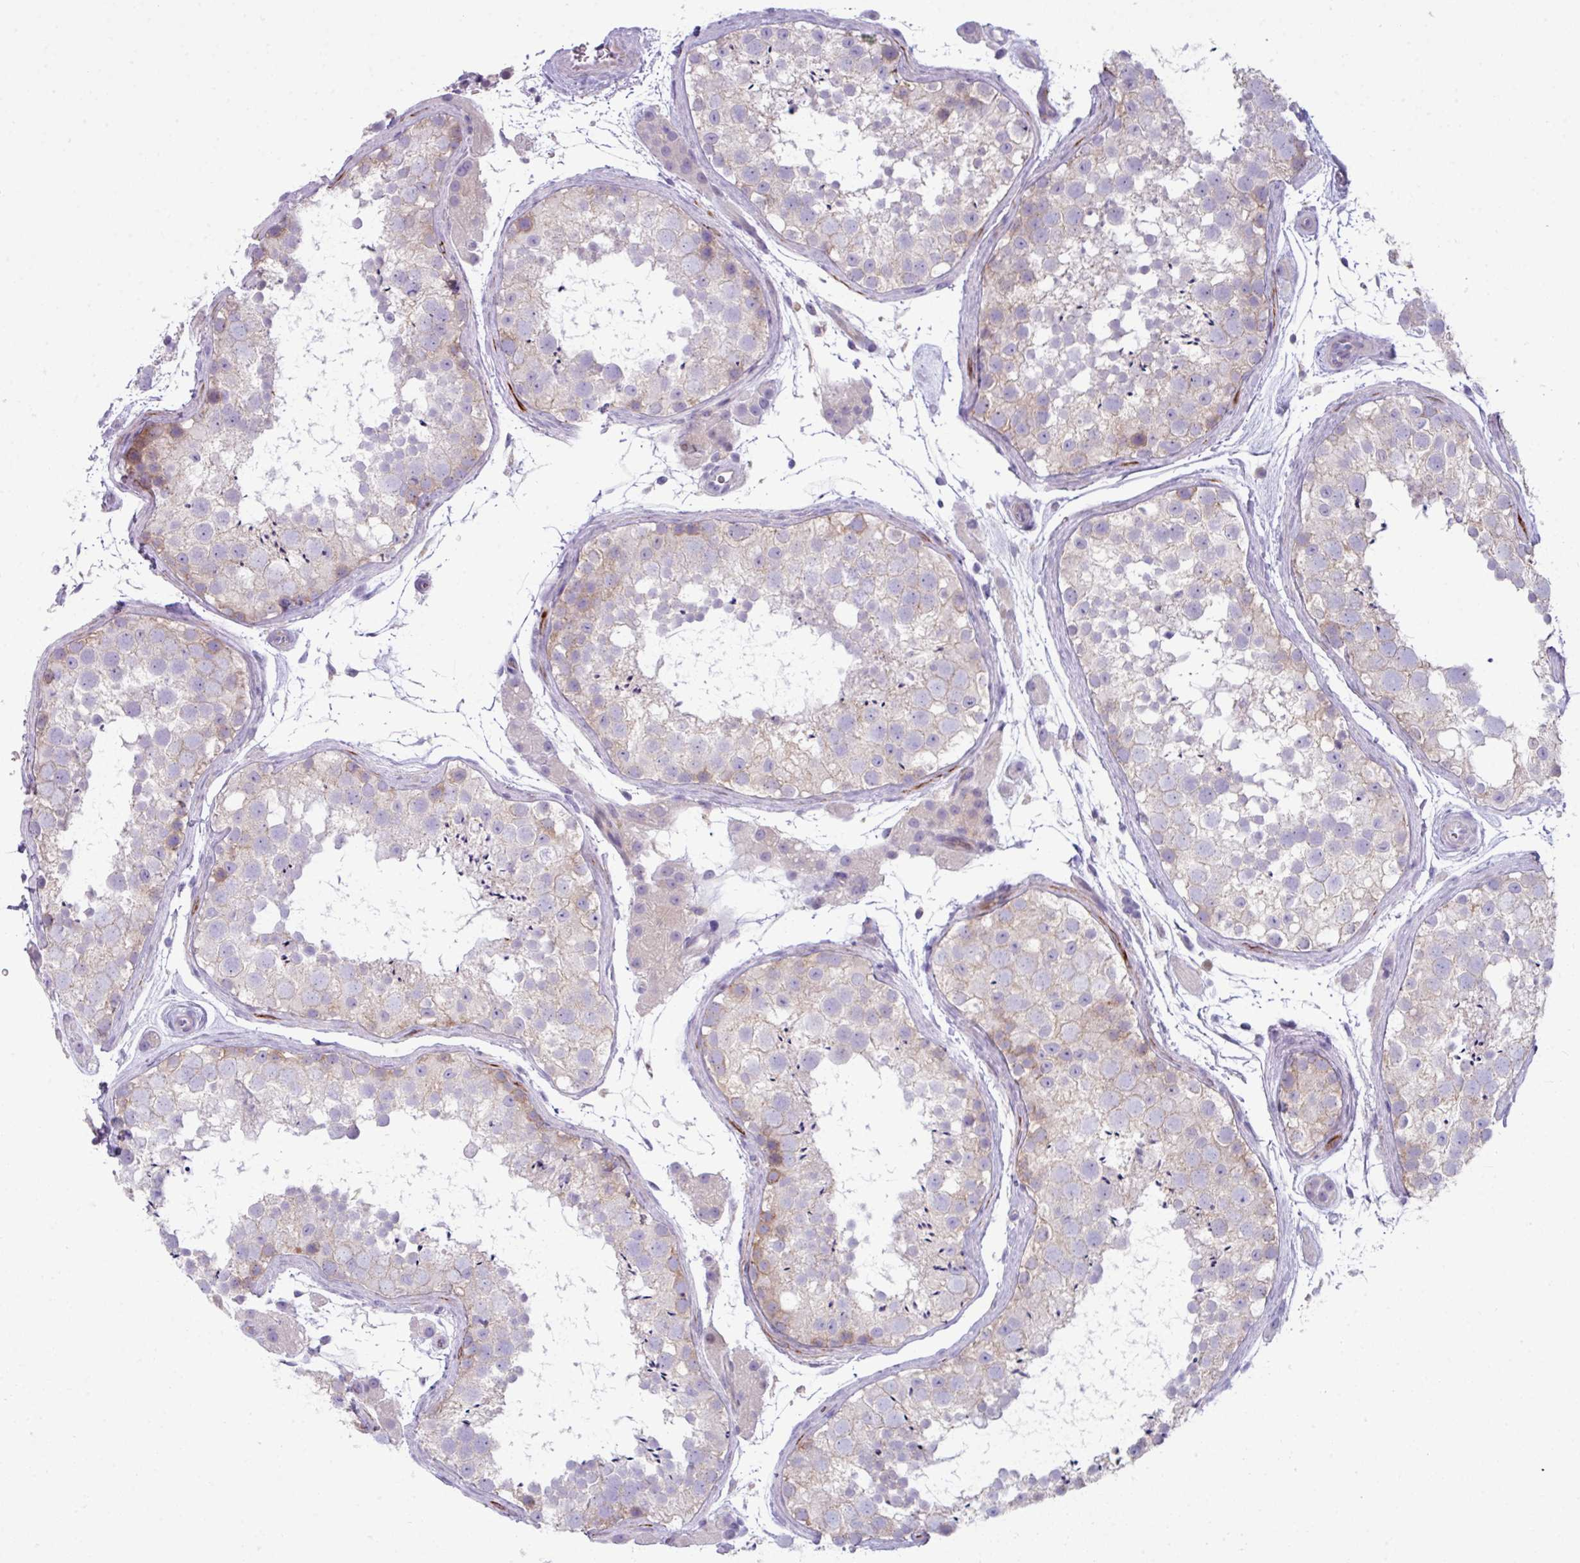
{"staining": {"intensity": "weak", "quantity": "<25%", "location": "cytoplasmic/membranous"}, "tissue": "testis", "cell_type": "Cells in seminiferous ducts", "image_type": "normal", "snomed": [{"axis": "morphology", "description": "Normal tissue, NOS"}, {"axis": "topography", "description": "Testis"}], "caption": "This is an immunohistochemistry (IHC) histopathology image of normal testis. There is no expression in cells in seminiferous ducts.", "gene": "ABCC5", "patient": {"sex": "male", "age": 41}}